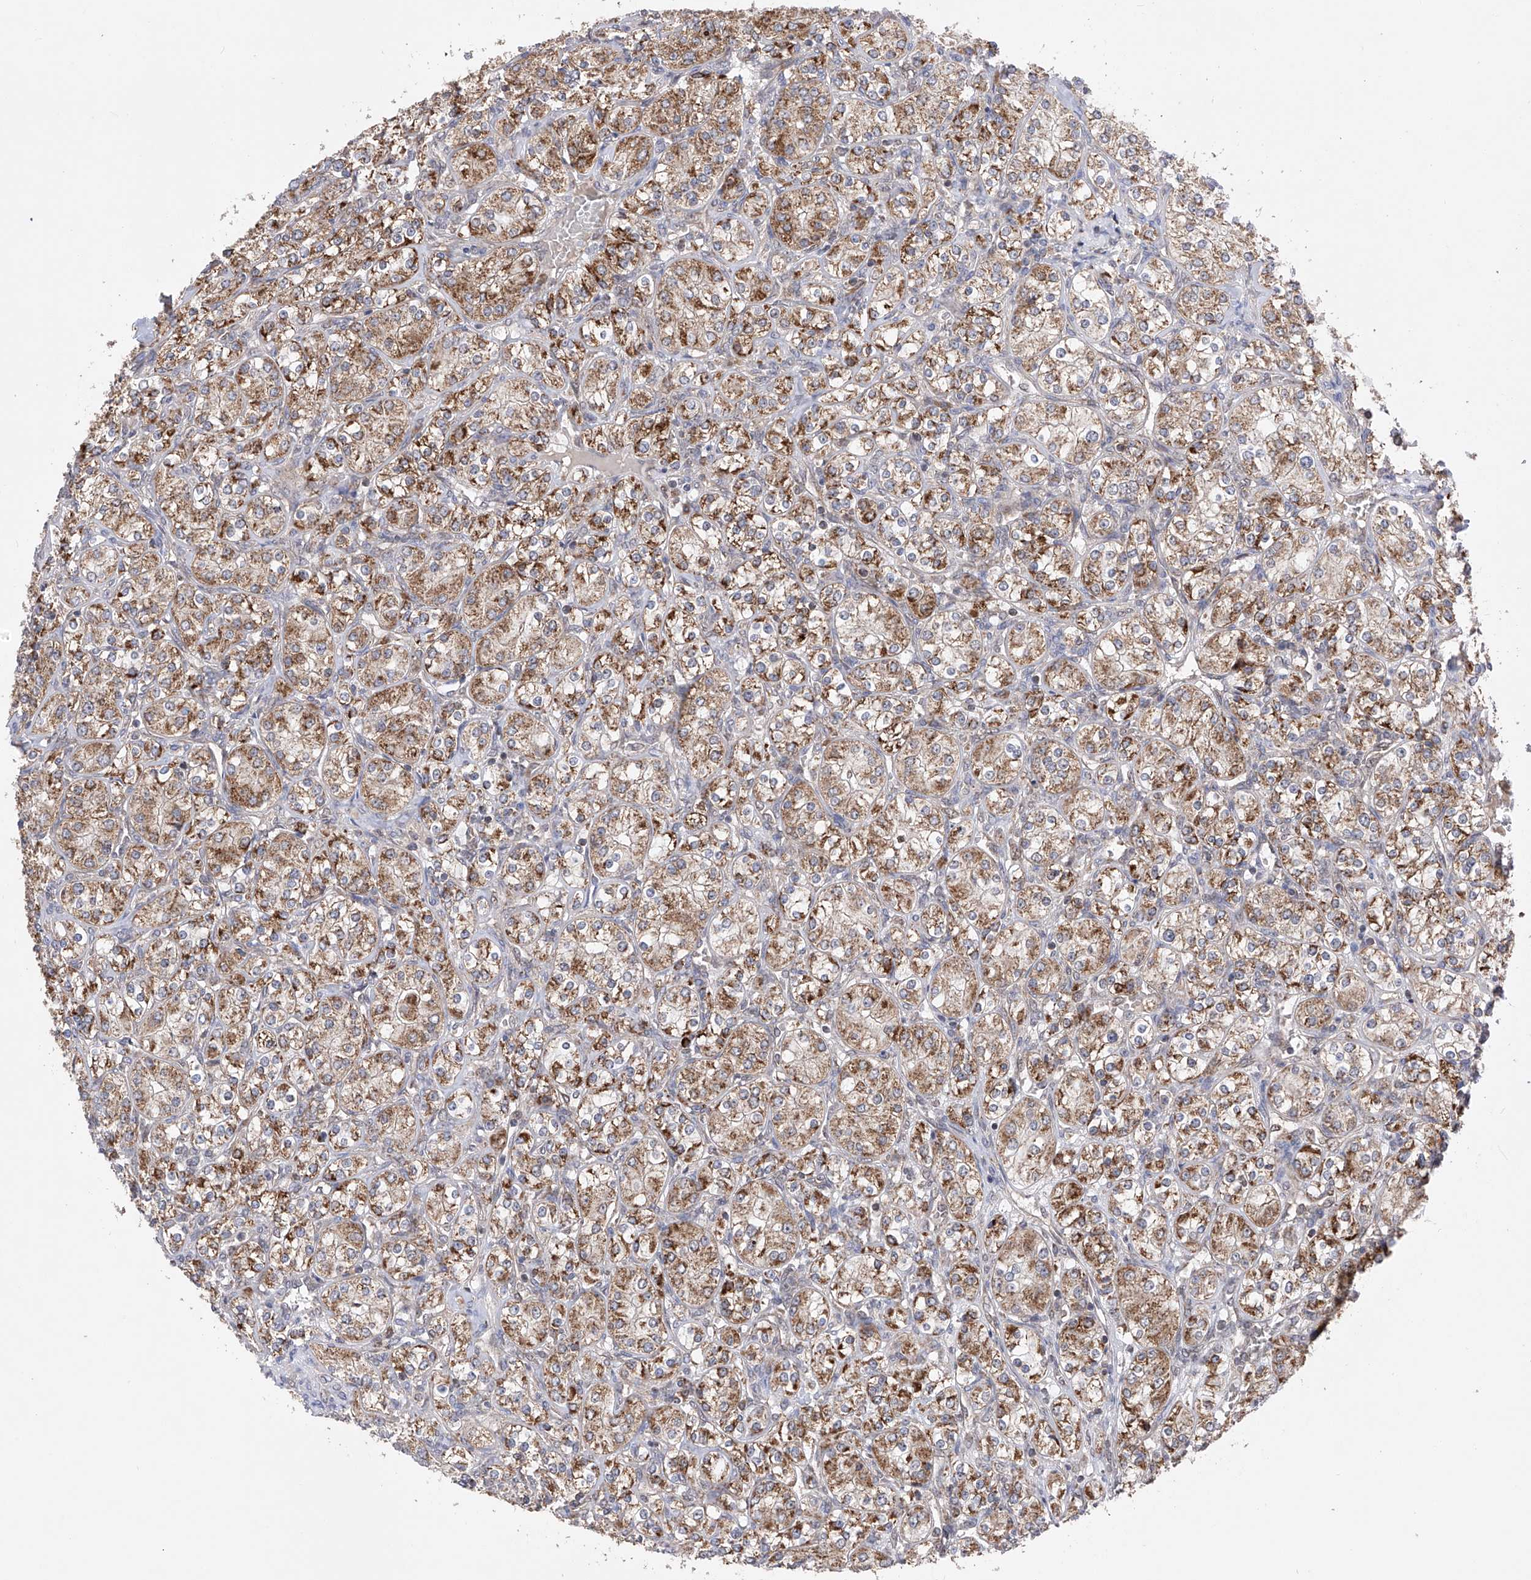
{"staining": {"intensity": "moderate", "quantity": ">75%", "location": "cytoplasmic/membranous"}, "tissue": "renal cancer", "cell_type": "Tumor cells", "image_type": "cancer", "snomed": [{"axis": "morphology", "description": "Adenocarcinoma, NOS"}, {"axis": "topography", "description": "Kidney"}], "caption": "Adenocarcinoma (renal) stained with DAB IHC demonstrates medium levels of moderate cytoplasmic/membranous staining in about >75% of tumor cells. (IHC, brightfield microscopy, high magnification).", "gene": "SDHAF4", "patient": {"sex": "male", "age": 77}}